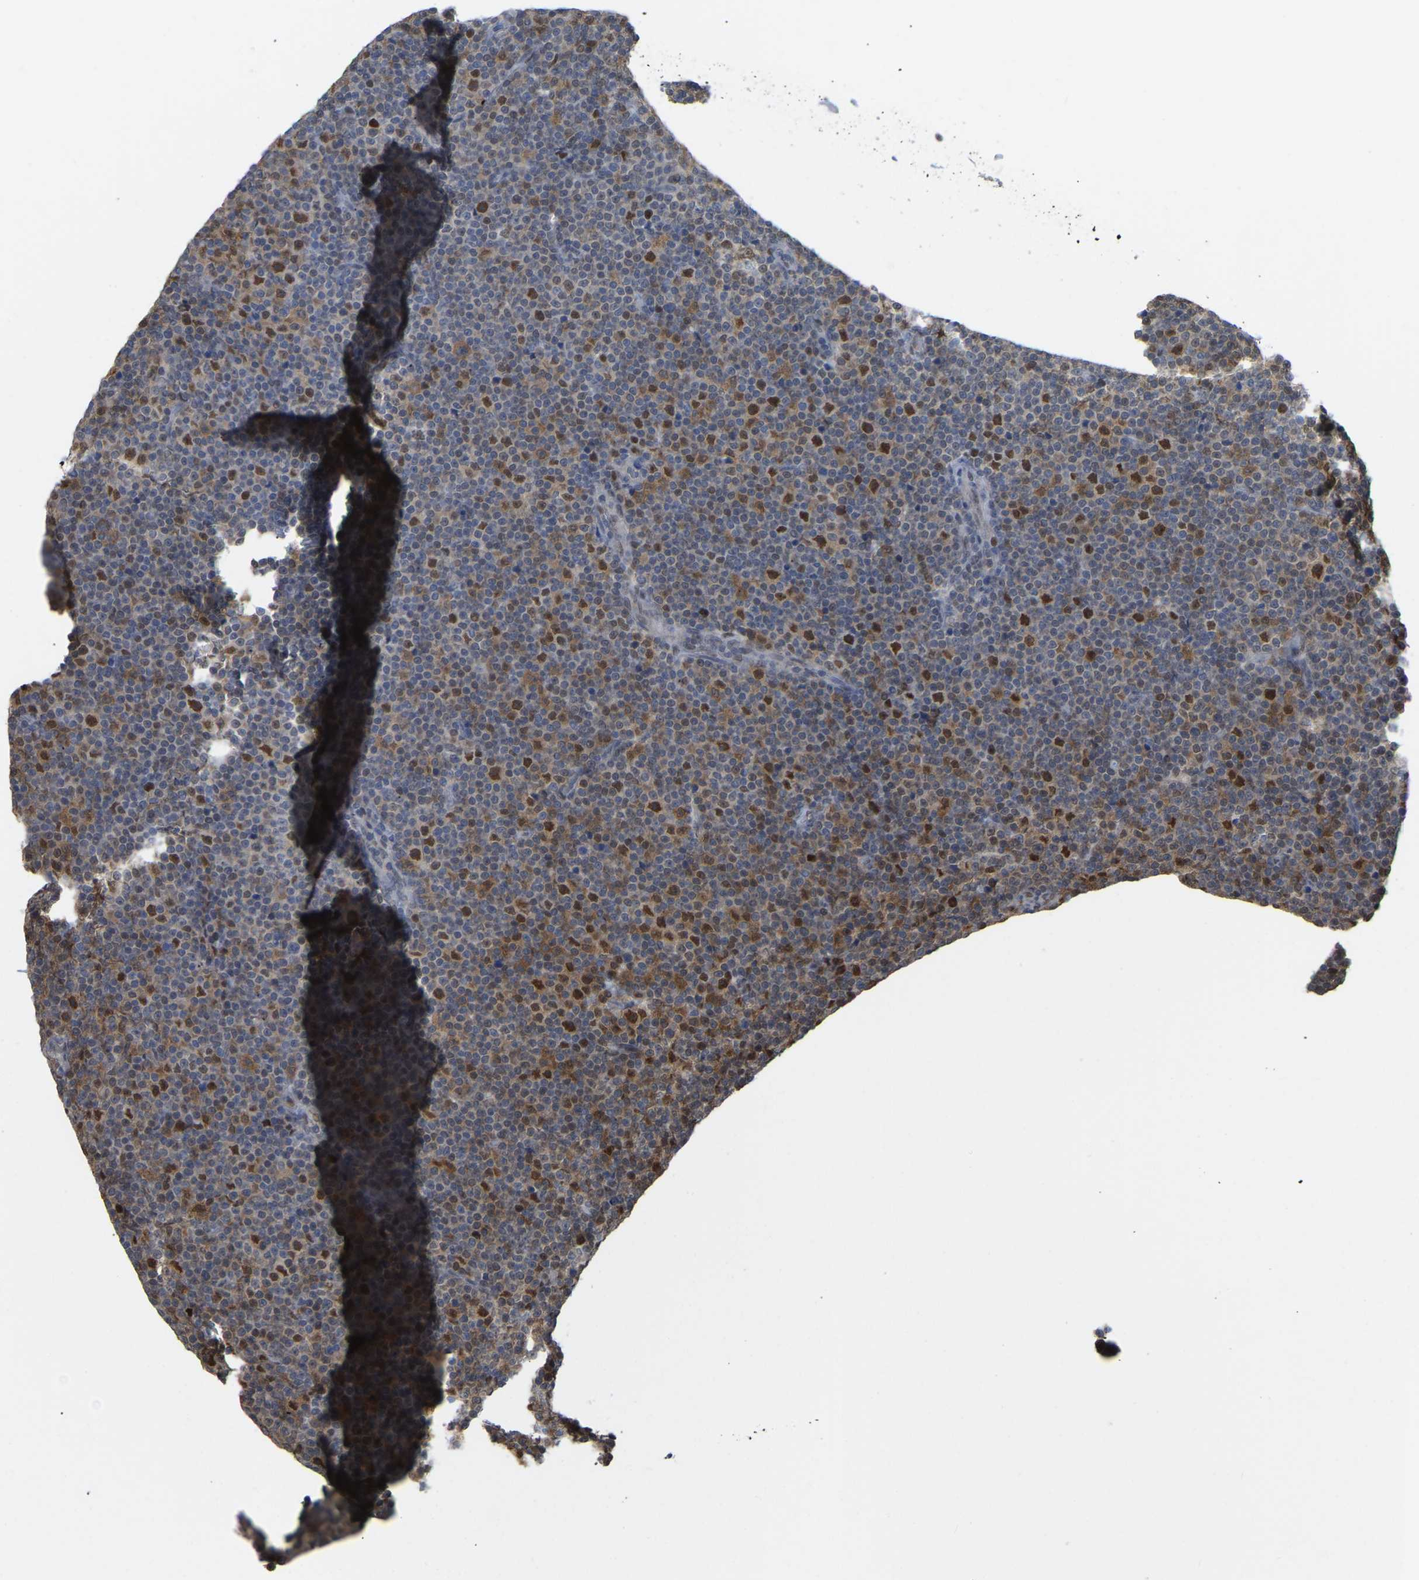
{"staining": {"intensity": "moderate", "quantity": "<25%", "location": "cytoplasmic/membranous,nuclear"}, "tissue": "lymphoma", "cell_type": "Tumor cells", "image_type": "cancer", "snomed": [{"axis": "morphology", "description": "Malignant lymphoma, non-Hodgkin's type, Low grade"}, {"axis": "topography", "description": "Lymph node"}], "caption": "Malignant lymphoma, non-Hodgkin's type (low-grade) stained for a protein (brown) demonstrates moderate cytoplasmic/membranous and nuclear positive expression in about <25% of tumor cells.", "gene": "KLRG2", "patient": {"sex": "female", "age": 67}}